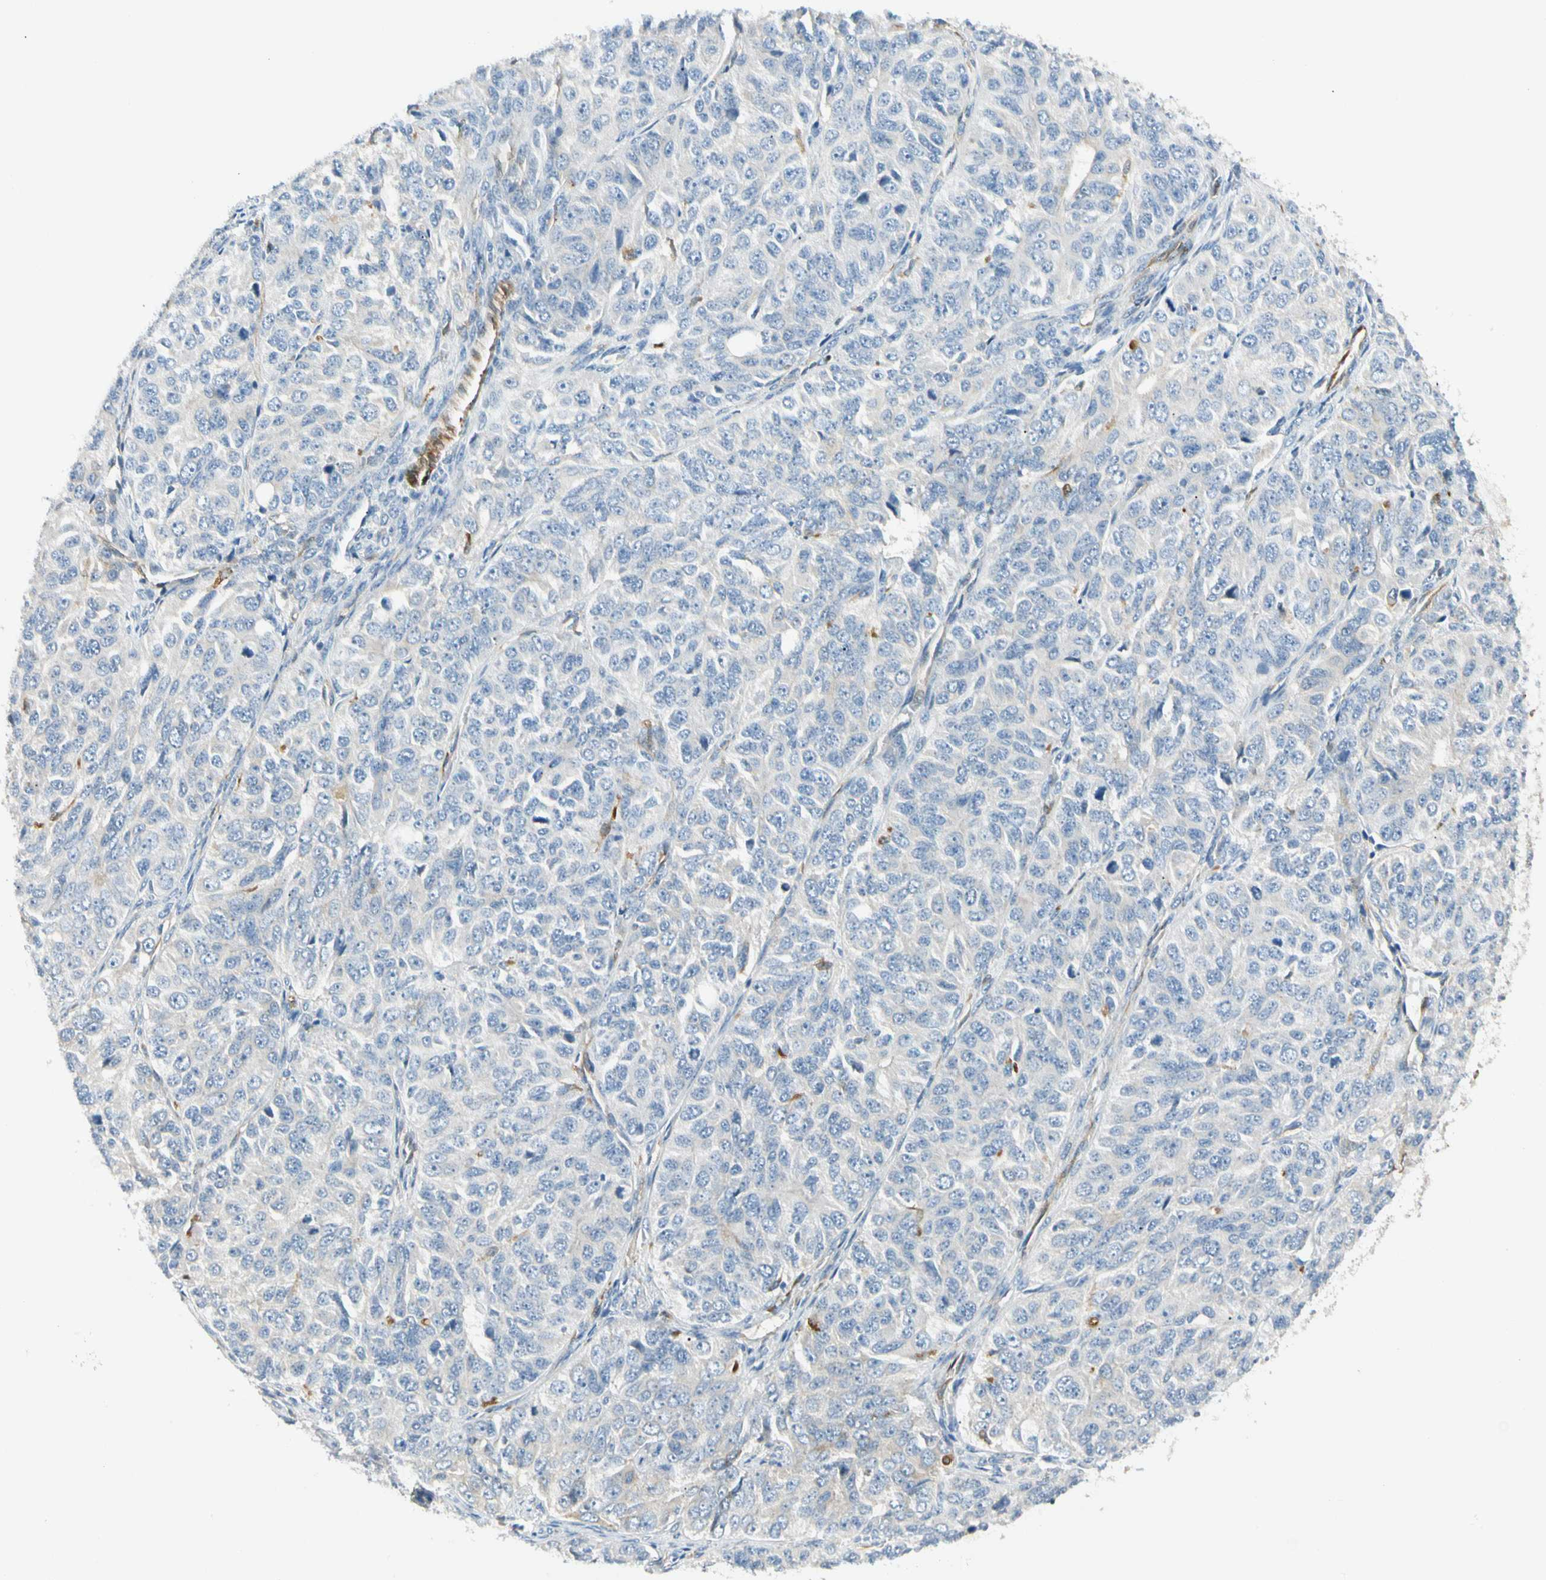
{"staining": {"intensity": "negative", "quantity": "none", "location": "none"}, "tissue": "ovarian cancer", "cell_type": "Tumor cells", "image_type": "cancer", "snomed": [{"axis": "morphology", "description": "Carcinoma, endometroid"}, {"axis": "topography", "description": "Ovary"}], "caption": "Immunohistochemistry histopathology image of human endometroid carcinoma (ovarian) stained for a protein (brown), which demonstrates no expression in tumor cells. (Brightfield microscopy of DAB (3,3'-diaminobenzidine) immunohistochemistry at high magnification).", "gene": "LPCAT2", "patient": {"sex": "female", "age": 51}}